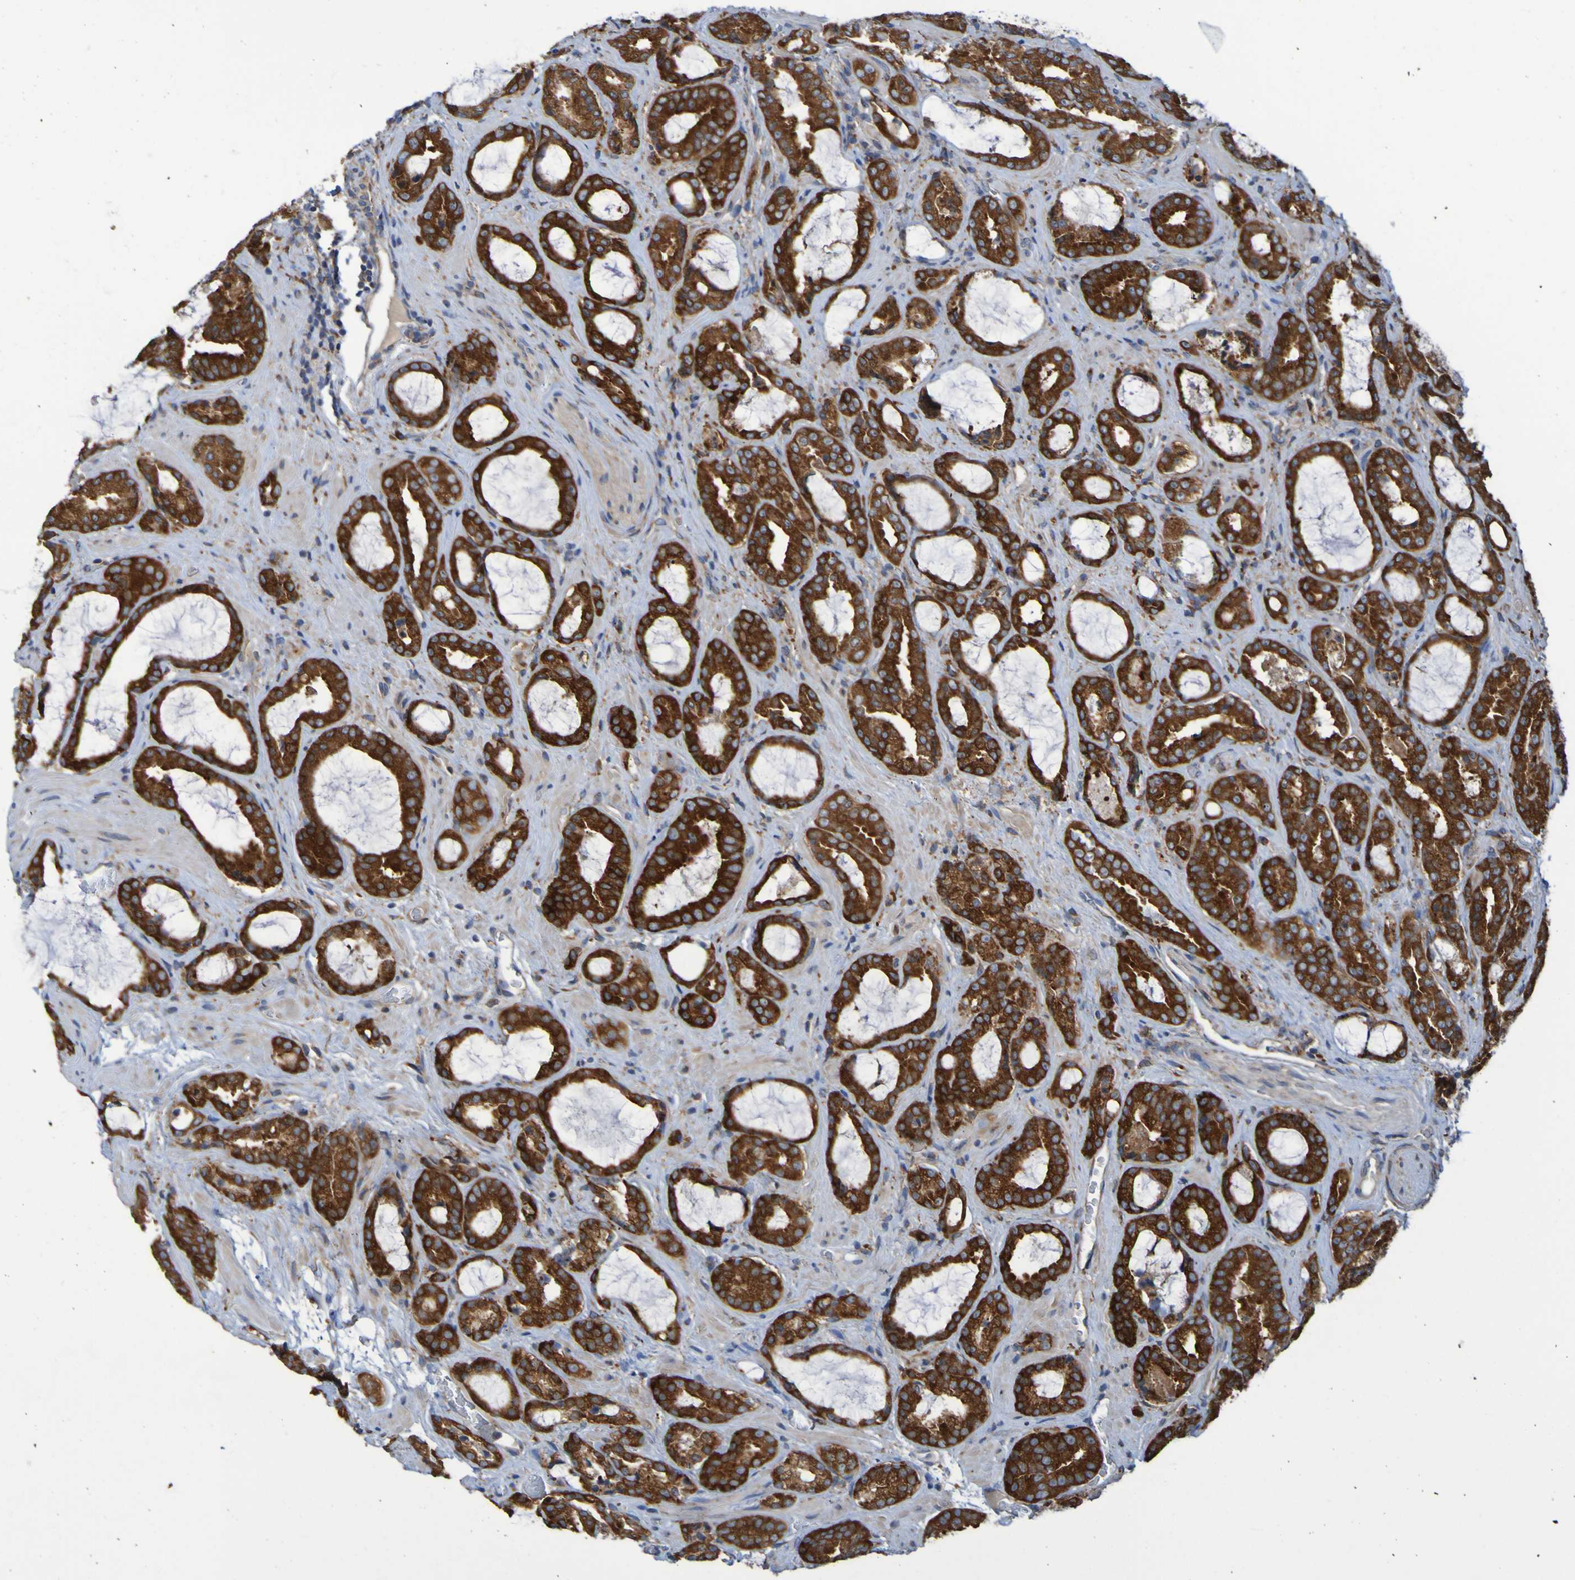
{"staining": {"intensity": "strong", "quantity": ">75%", "location": "cytoplasmic/membranous"}, "tissue": "prostate cancer", "cell_type": "Tumor cells", "image_type": "cancer", "snomed": [{"axis": "morphology", "description": "Adenocarcinoma, Low grade"}, {"axis": "topography", "description": "Prostate"}], "caption": "A brown stain shows strong cytoplasmic/membranous expression of a protein in low-grade adenocarcinoma (prostate) tumor cells.", "gene": "FKBP3", "patient": {"sex": "male", "age": 60}}